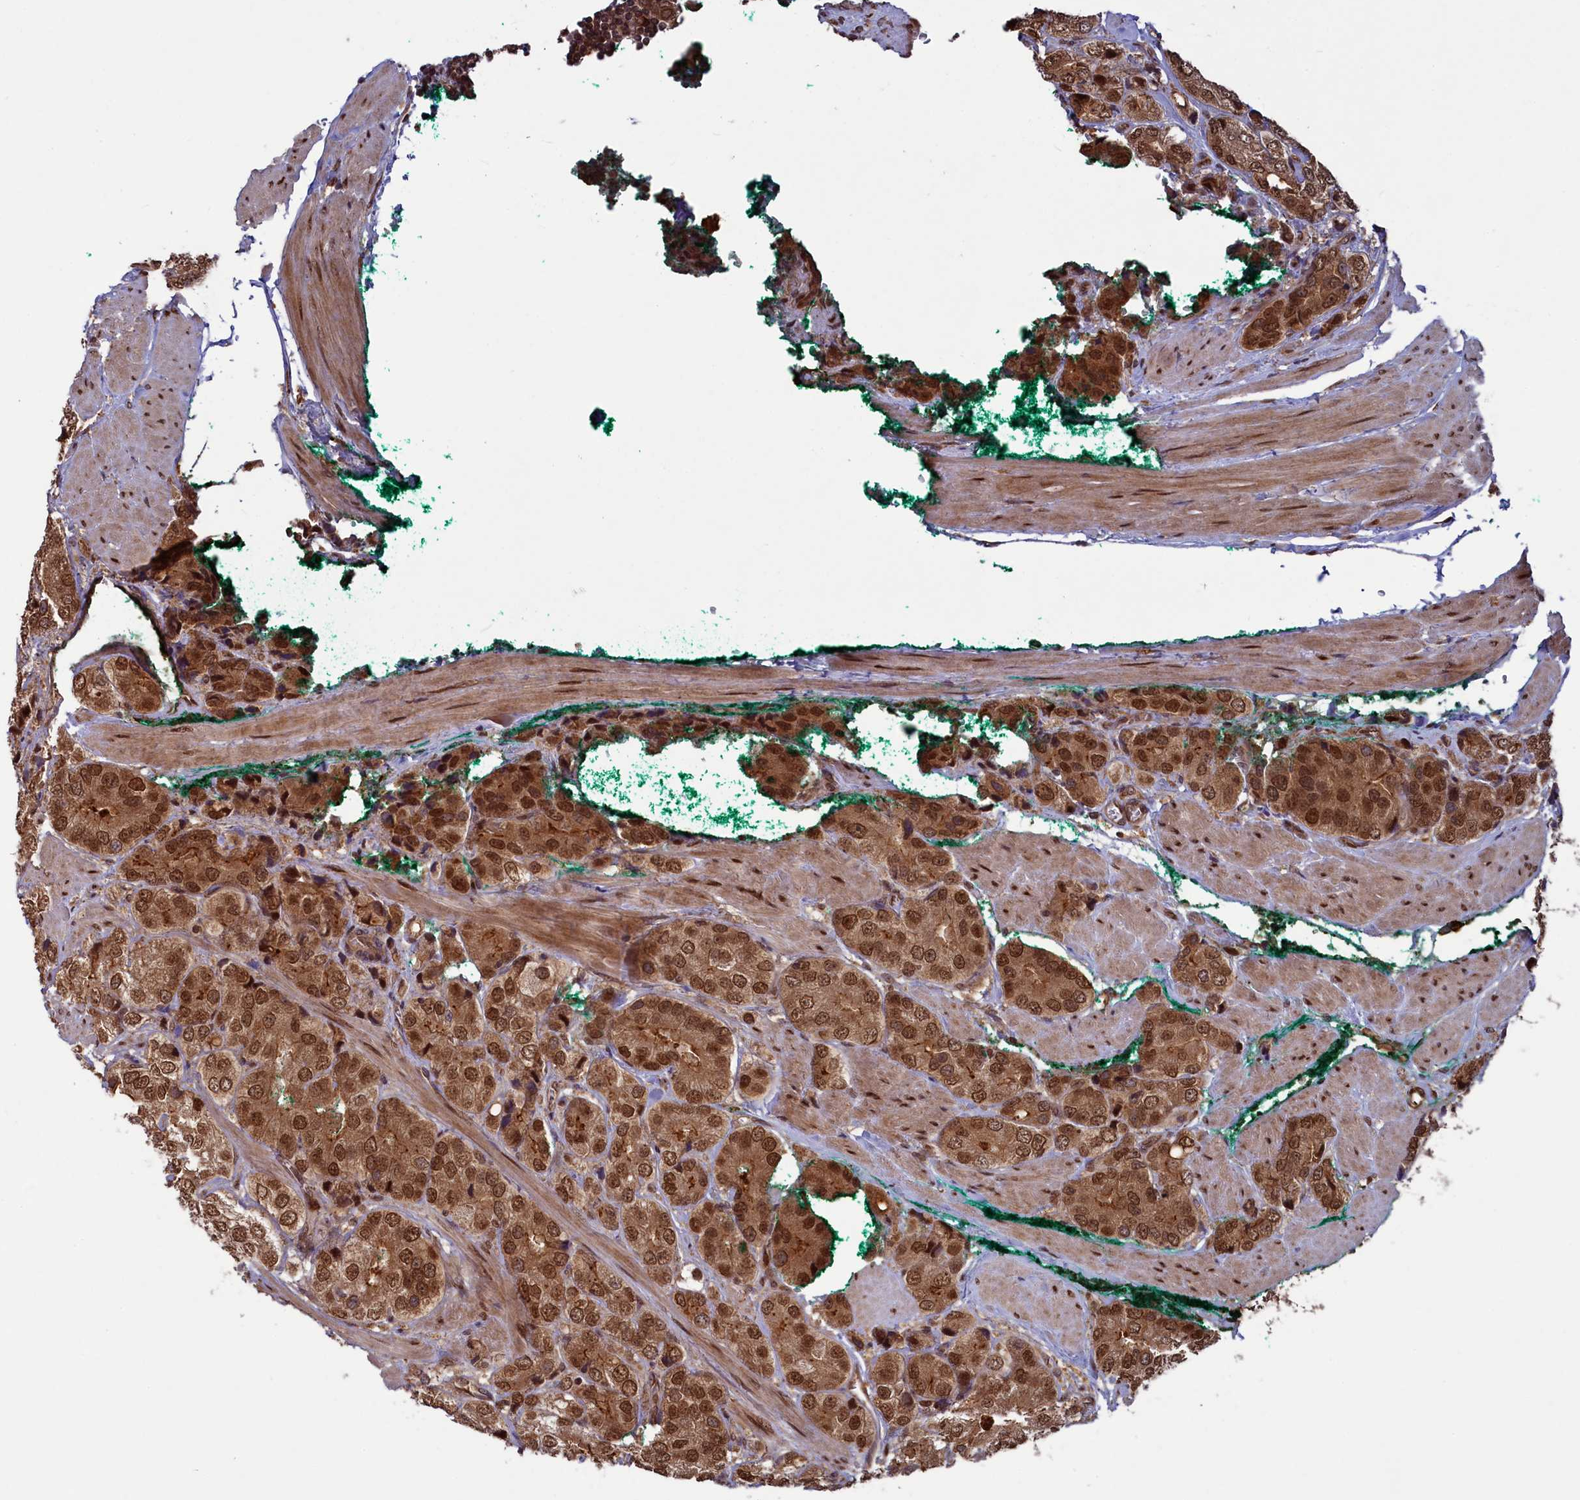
{"staining": {"intensity": "moderate", "quantity": ">75%", "location": "cytoplasmic/membranous,nuclear"}, "tissue": "prostate cancer", "cell_type": "Tumor cells", "image_type": "cancer", "snomed": [{"axis": "morphology", "description": "Adenocarcinoma, High grade"}, {"axis": "topography", "description": "Prostate"}], "caption": "Prostate cancer tissue demonstrates moderate cytoplasmic/membranous and nuclear expression in about >75% of tumor cells The protein is stained brown, and the nuclei are stained in blue (DAB (3,3'-diaminobenzidine) IHC with brightfield microscopy, high magnification).", "gene": "NAE1", "patient": {"sex": "male", "age": 50}}